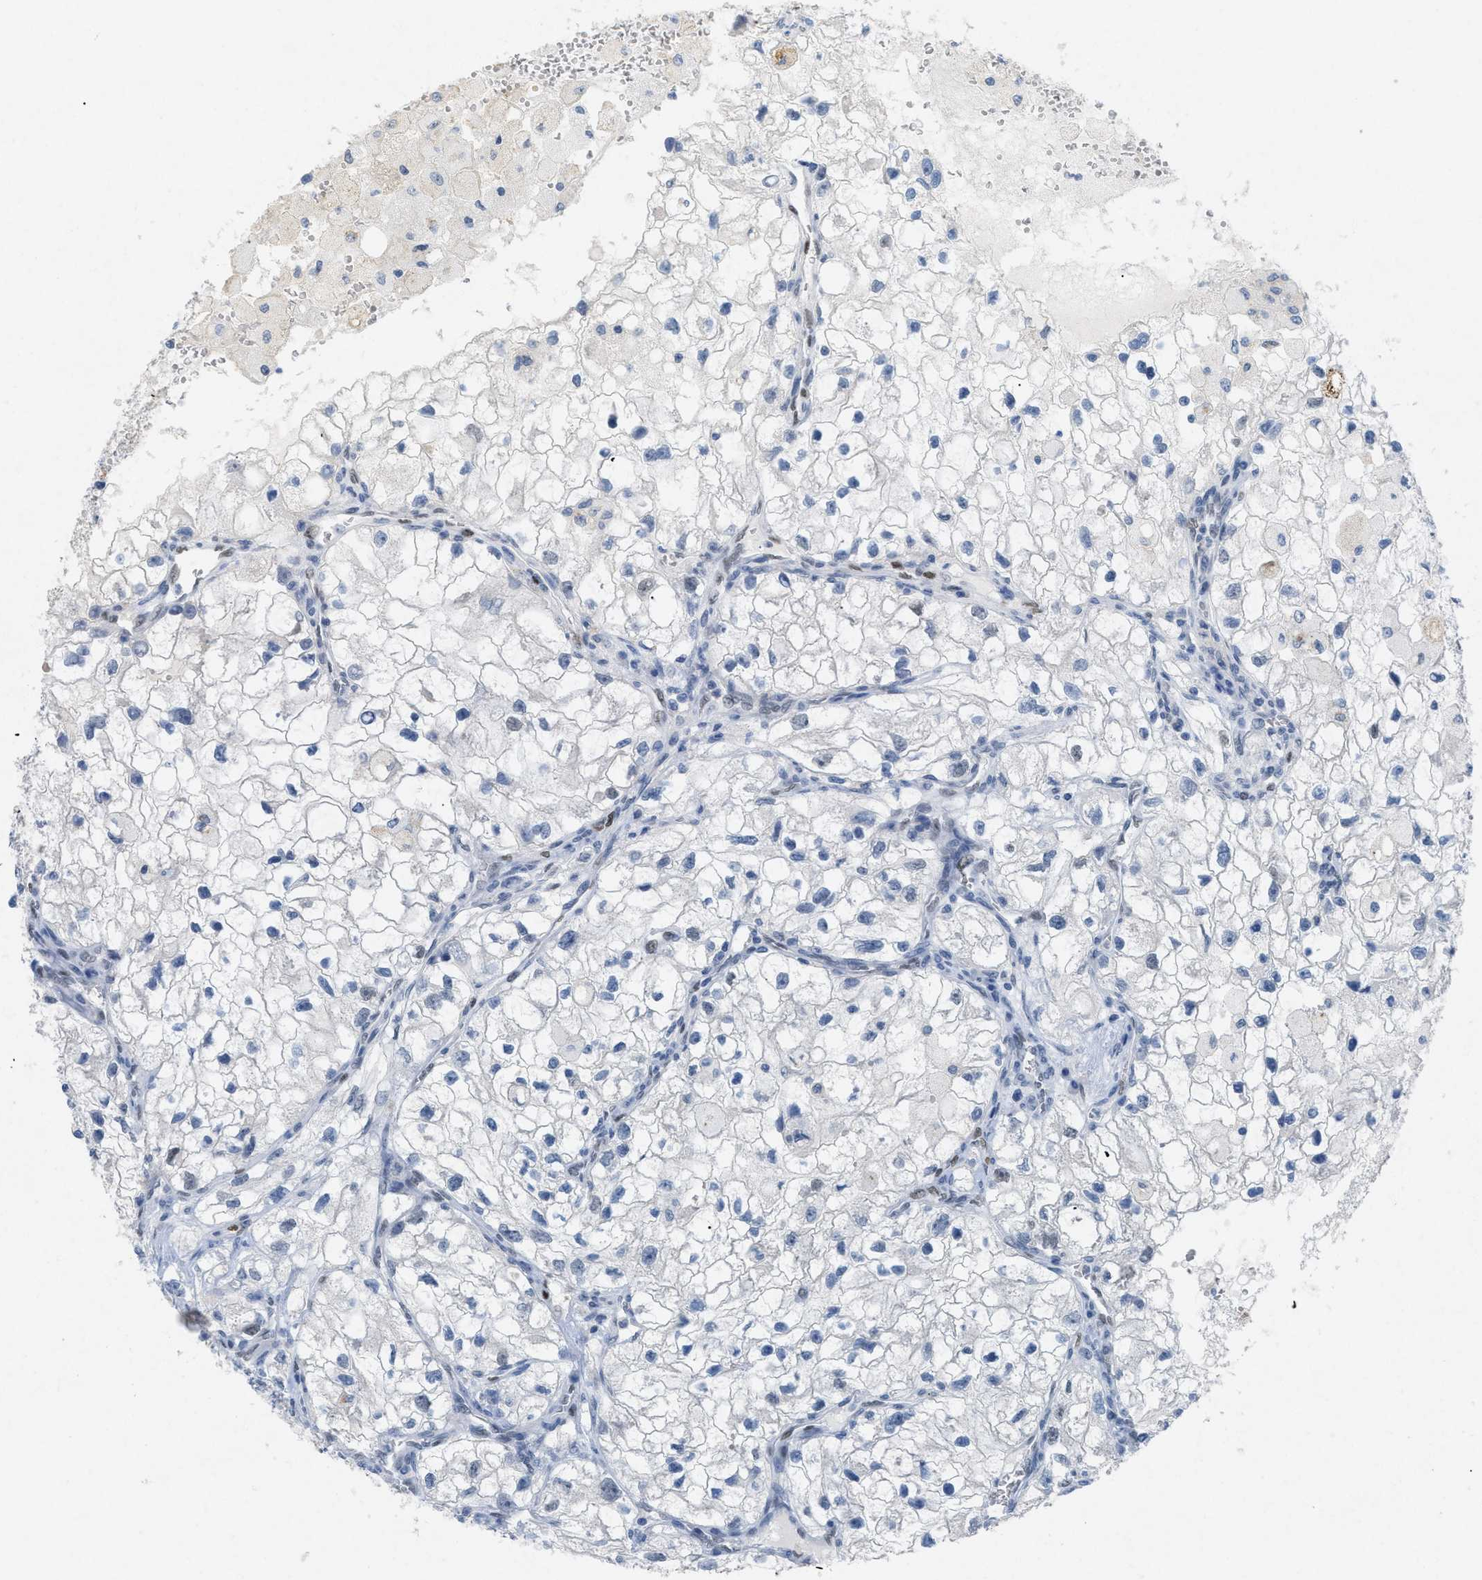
{"staining": {"intensity": "negative", "quantity": "none", "location": "none"}, "tissue": "renal cancer", "cell_type": "Tumor cells", "image_type": "cancer", "snomed": [{"axis": "morphology", "description": "Adenocarcinoma, NOS"}, {"axis": "topography", "description": "Kidney"}], "caption": "Tumor cells are negative for brown protein staining in renal adenocarcinoma.", "gene": "TASOR", "patient": {"sex": "female", "age": 70}}